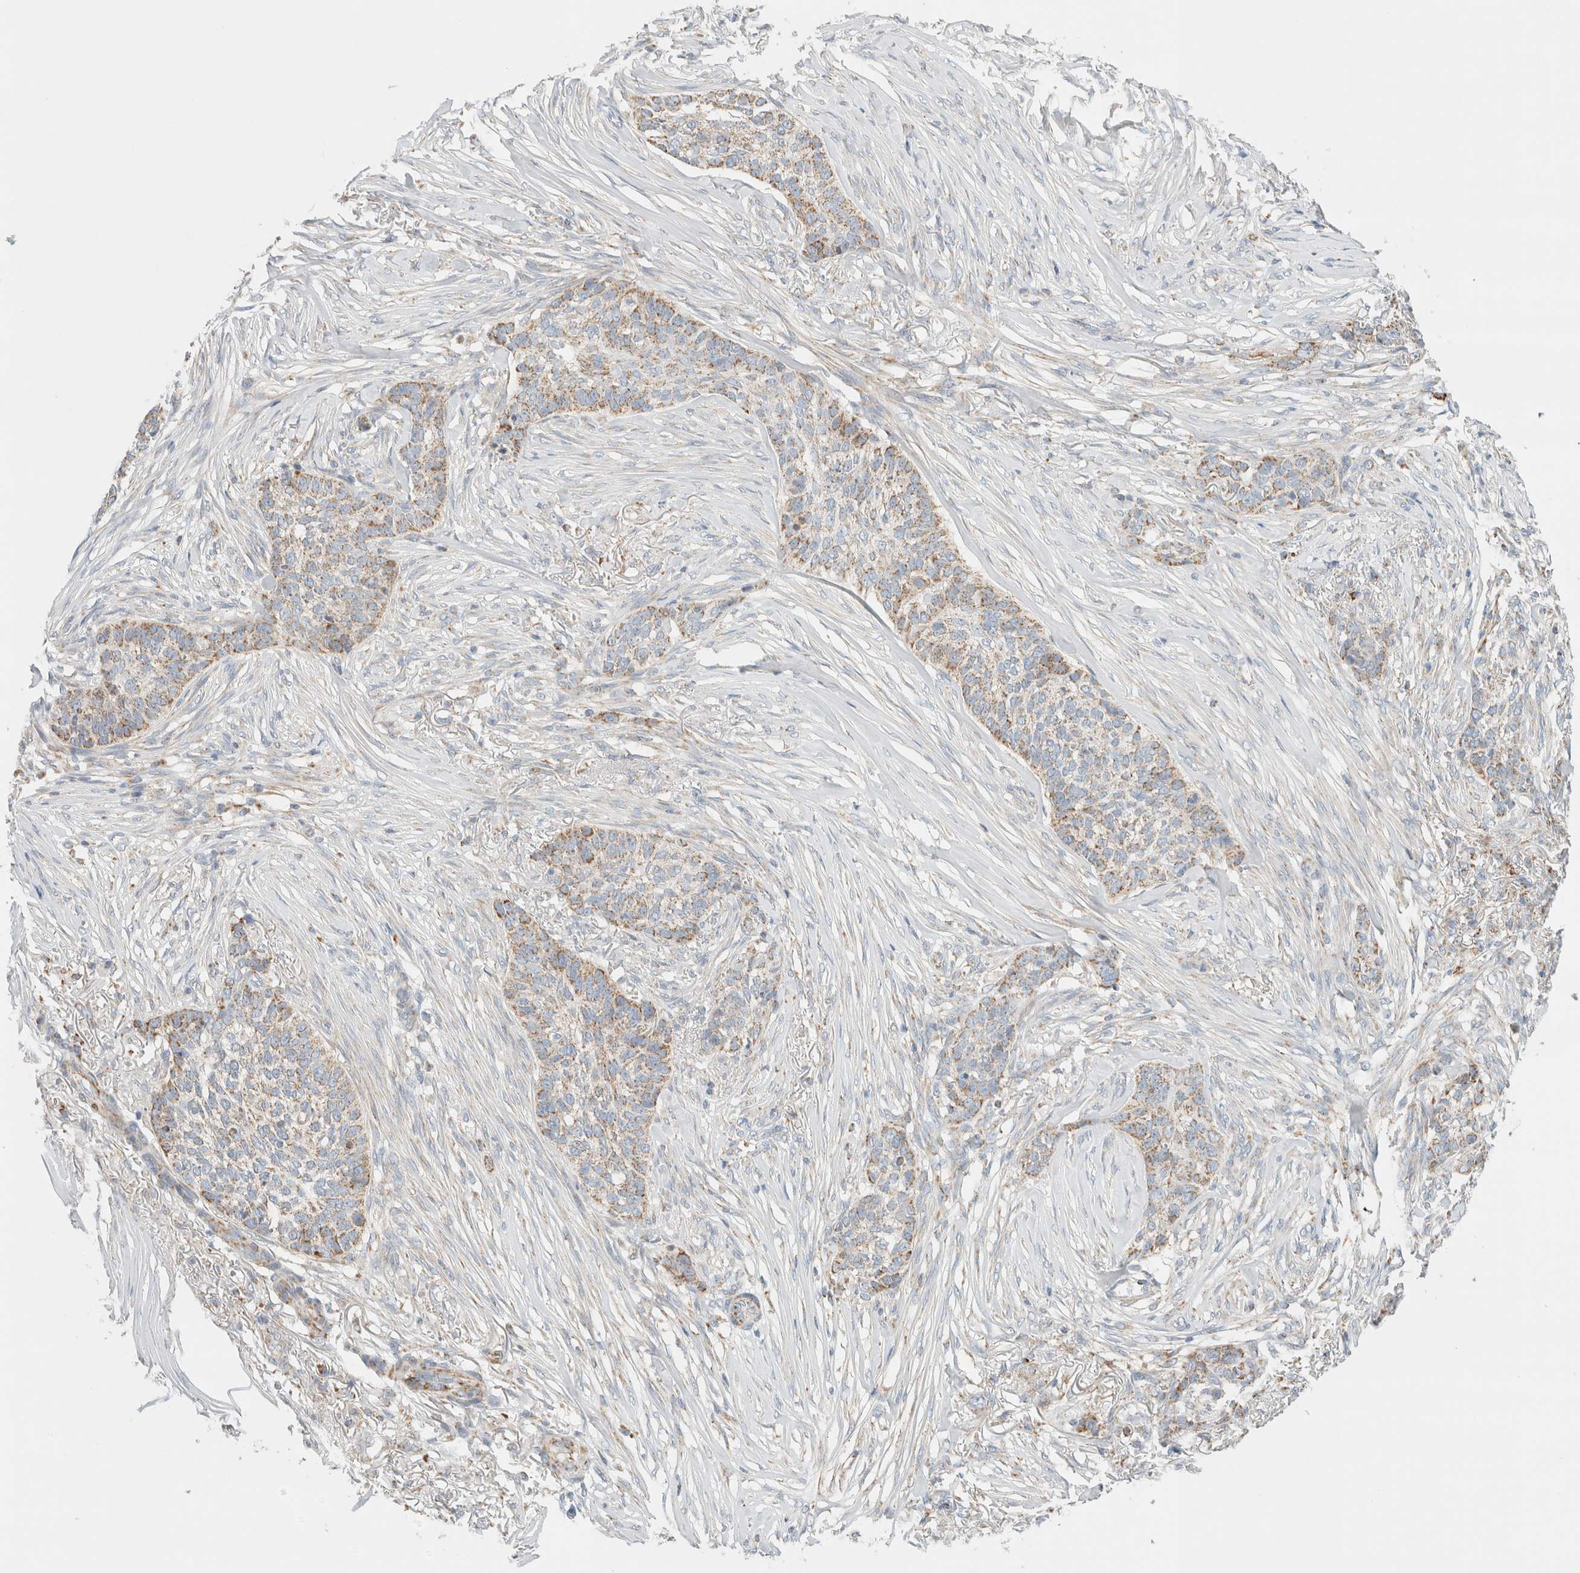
{"staining": {"intensity": "moderate", "quantity": "25%-75%", "location": "cytoplasmic/membranous"}, "tissue": "skin cancer", "cell_type": "Tumor cells", "image_type": "cancer", "snomed": [{"axis": "morphology", "description": "Basal cell carcinoma"}, {"axis": "topography", "description": "Skin"}], "caption": "Immunohistochemistry of human basal cell carcinoma (skin) demonstrates medium levels of moderate cytoplasmic/membranous staining in approximately 25%-75% of tumor cells.", "gene": "HDHD3", "patient": {"sex": "male", "age": 85}}